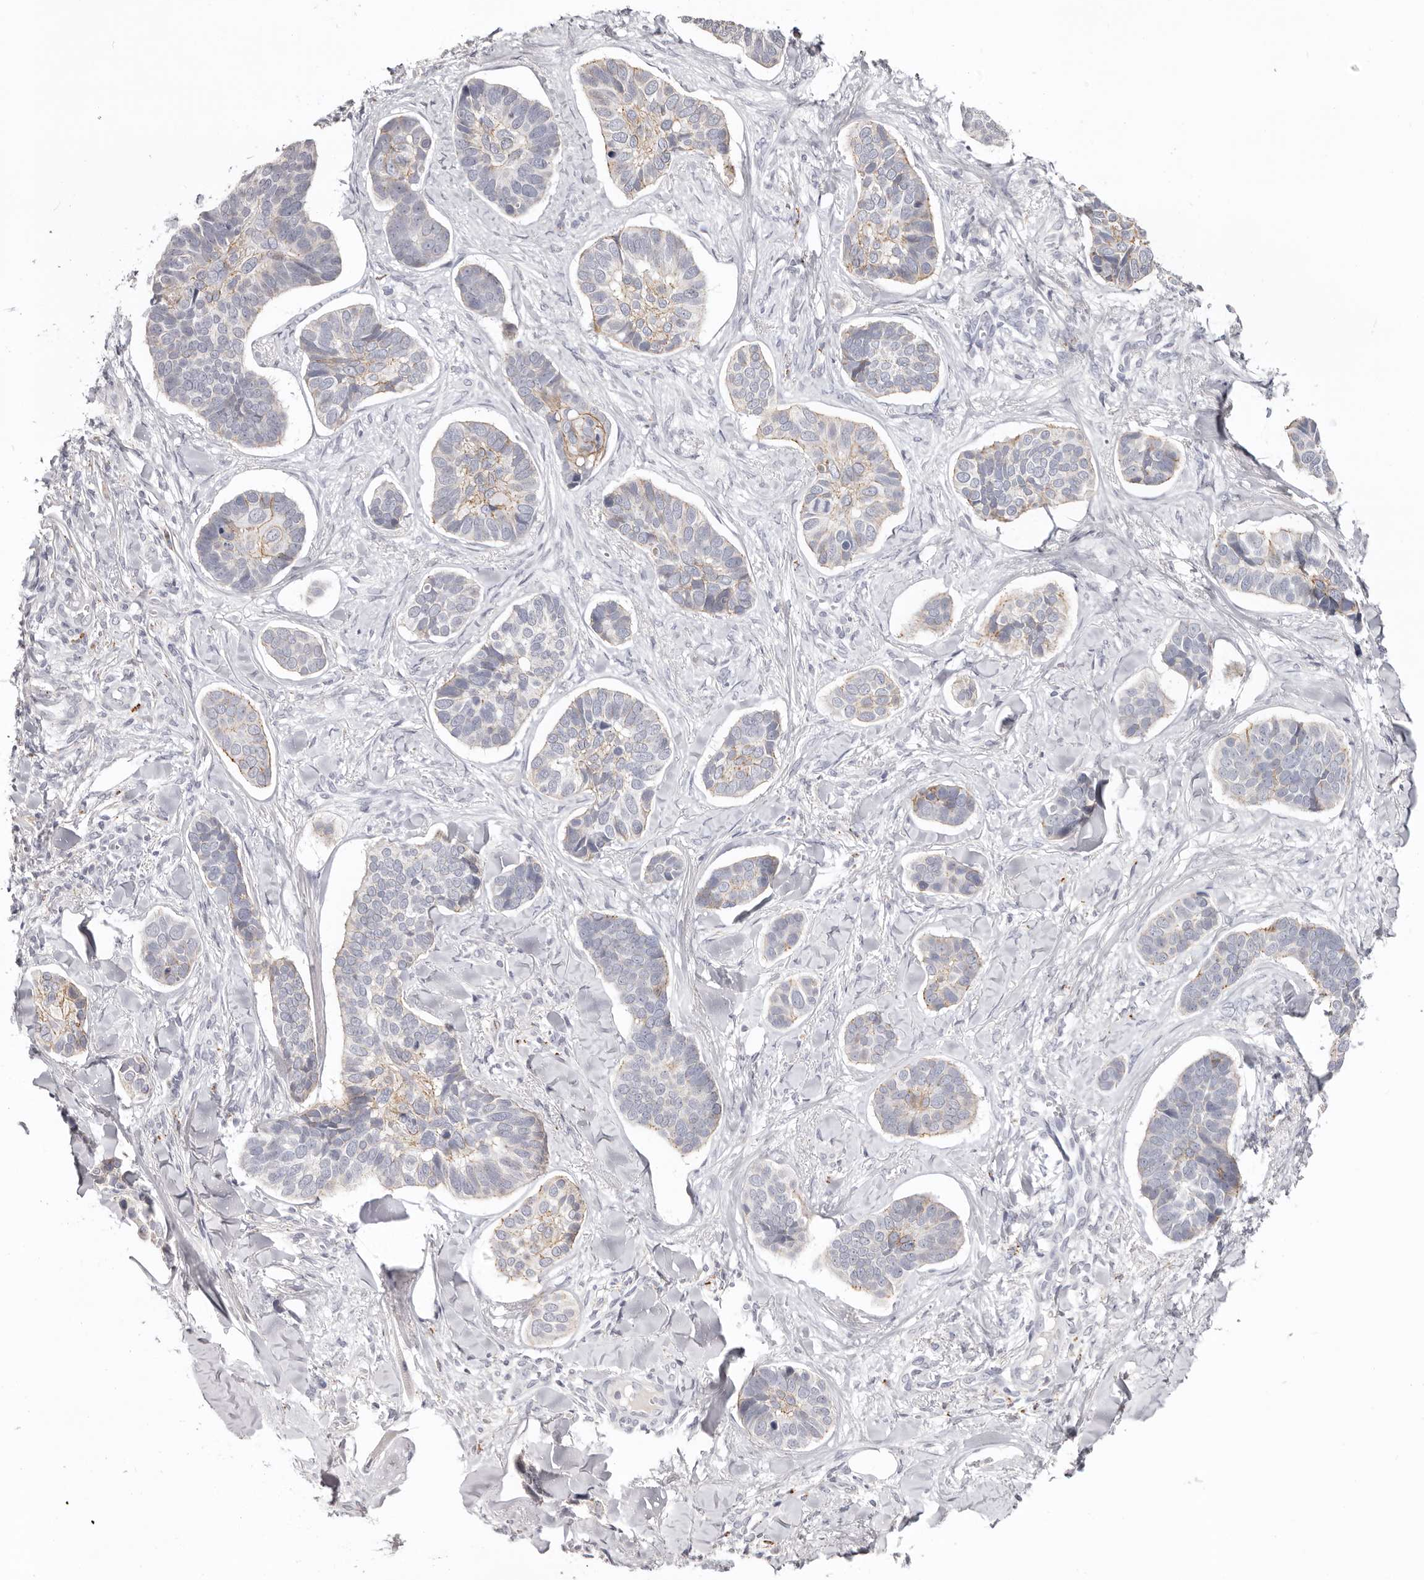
{"staining": {"intensity": "weak", "quantity": "25%-75%", "location": "cytoplasmic/membranous"}, "tissue": "skin cancer", "cell_type": "Tumor cells", "image_type": "cancer", "snomed": [{"axis": "morphology", "description": "Basal cell carcinoma"}, {"axis": "topography", "description": "Skin"}], "caption": "Skin cancer (basal cell carcinoma) tissue displays weak cytoplasmic/membranous staining in approximately 25%-75% of tumor cells (IHC, brightfield microscopy, high magnification).", "gene": "PCDHB6", "patient": {"sex": "male", "age": 62}}